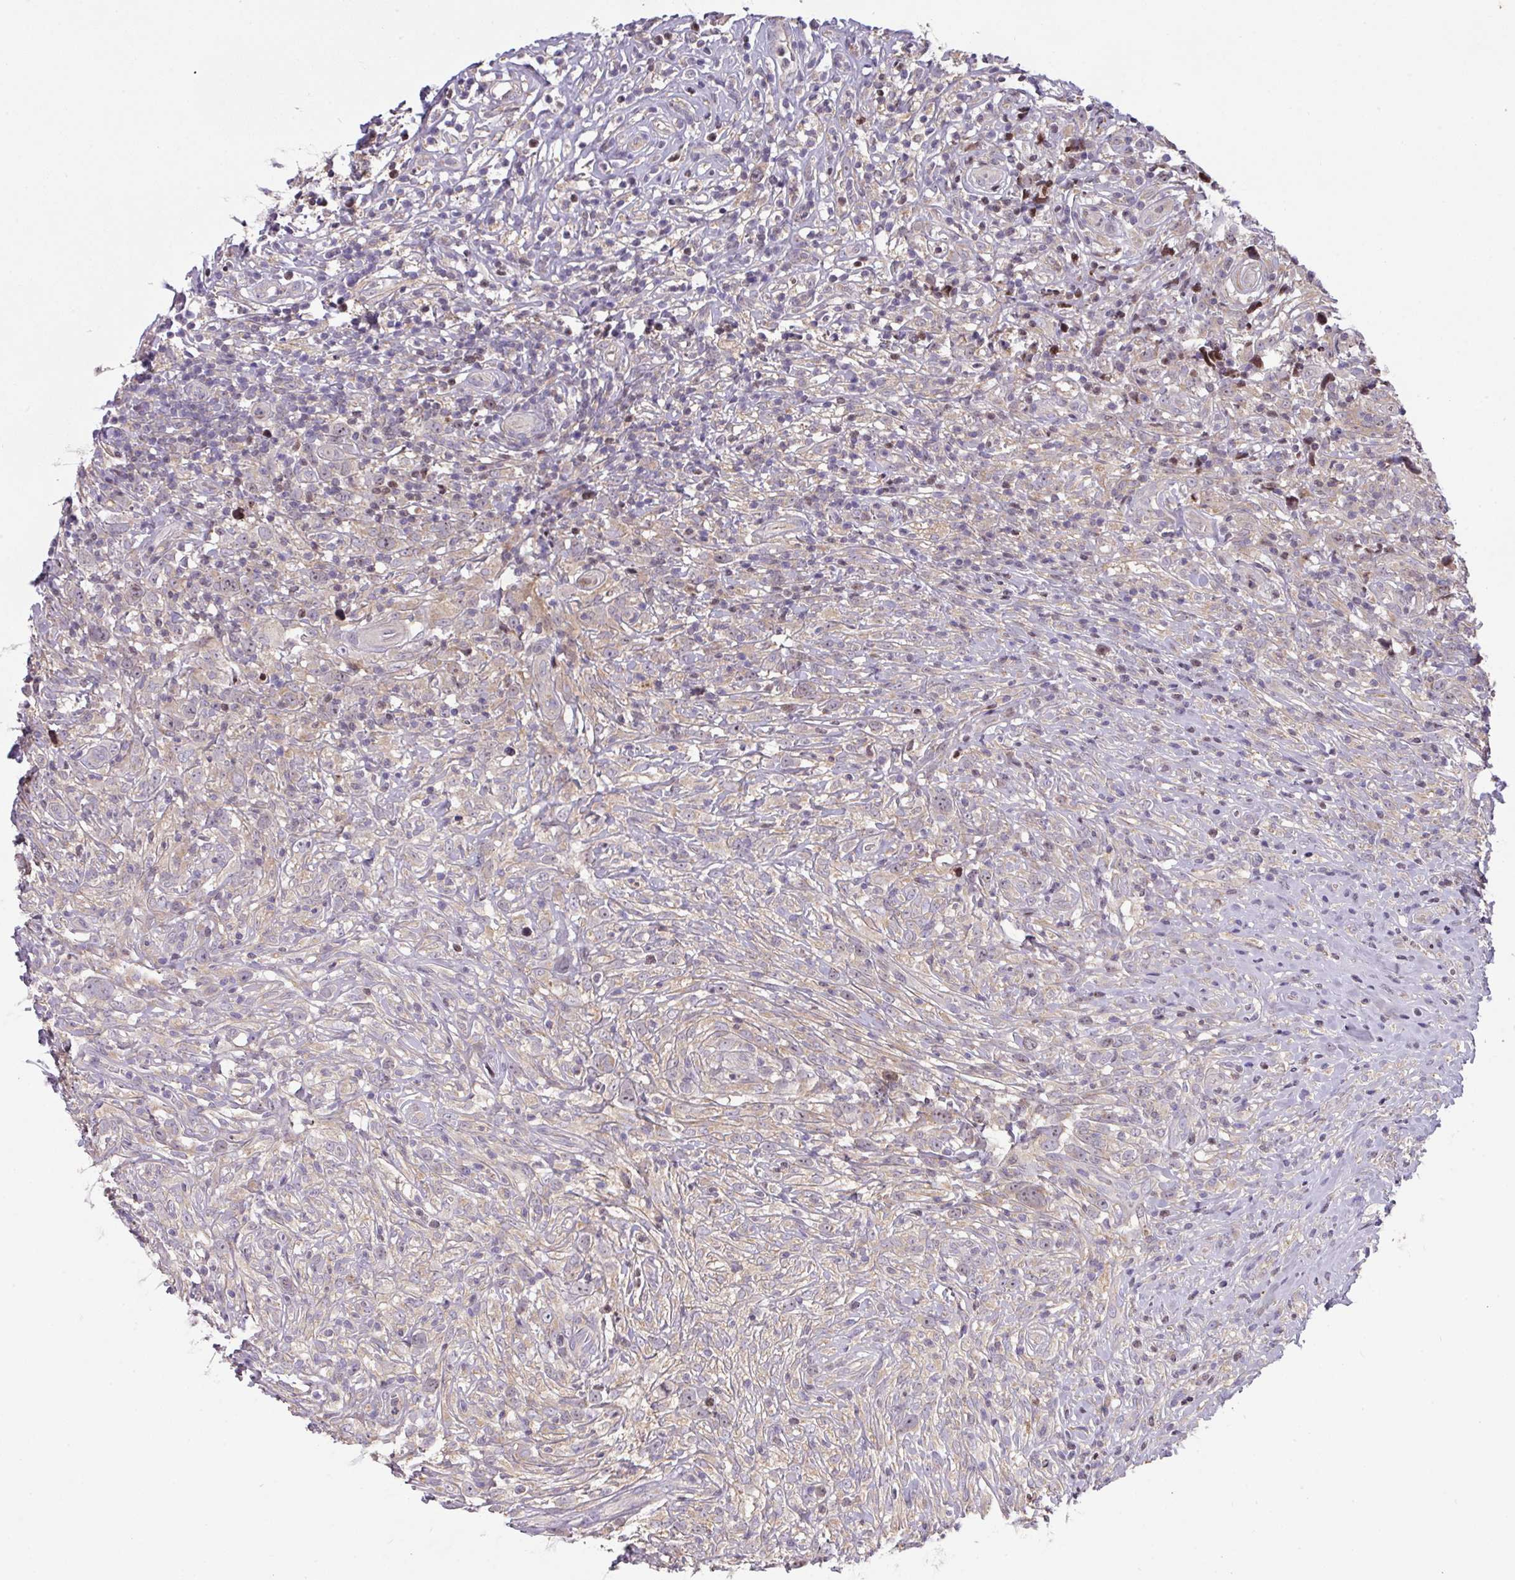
{"staining": {"intensity": "negative", "quantity": "none", "location": "none"}, "tissue": "lymphoma", "cell_type": "Tumor cells", "image_type": "cancer", "snomed": [{"axis": "morphology", "description": "Hodgkin's disease, NOS"}, {"axis": "topography", "description": "No Tissue"}], "caption": "Lymphoma was stained to show a protein in brown. There is no significant positivity in tumor cells.", "gene": "ZNF394", "patient": {"sex": "female", "age": 21}}